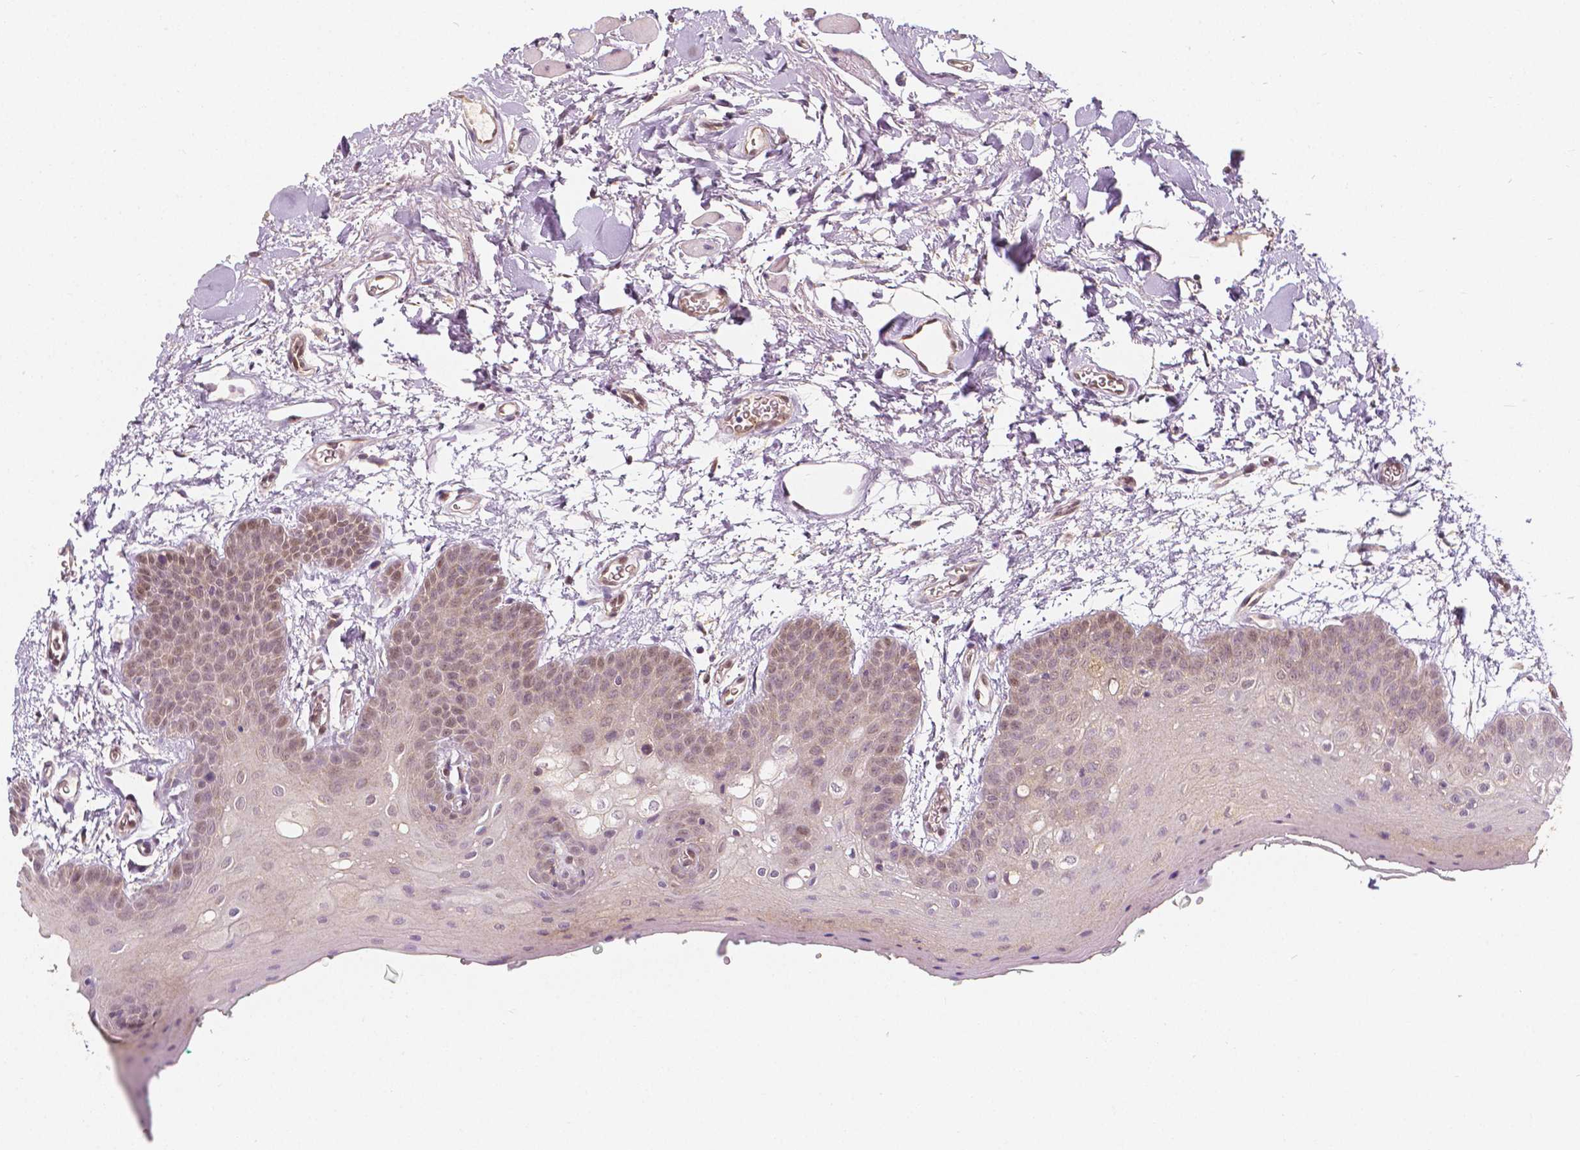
{"staining": {"intensity": "weak", "quantity": ">75%", "location": "cytoplasmic/membranous,nuclear"}, "tissue": "oral mucosa", "cell_type": "Squamous epithelial cells", "image_type": "normal", "snomed": [{"axis": "morphology", "description": "Normal tissue, NOS"}, {"axis": "morphology", "description": "Squamous cell carcinoma, NOS"}, {"axis": "topography", "description": "Oral tissue"}, {"axis": "topography", "description": "Head-Neck"}], "caption": "About >75% of squamous epithelial cells in unremarkable oral mucosa exhibit weak cytoplasmic/membranous,nuclear protein staining as visualized by brown immunohistochemical staining.", "gene": "NAPRT", "patient": {"sex": "female", "age": 50}}